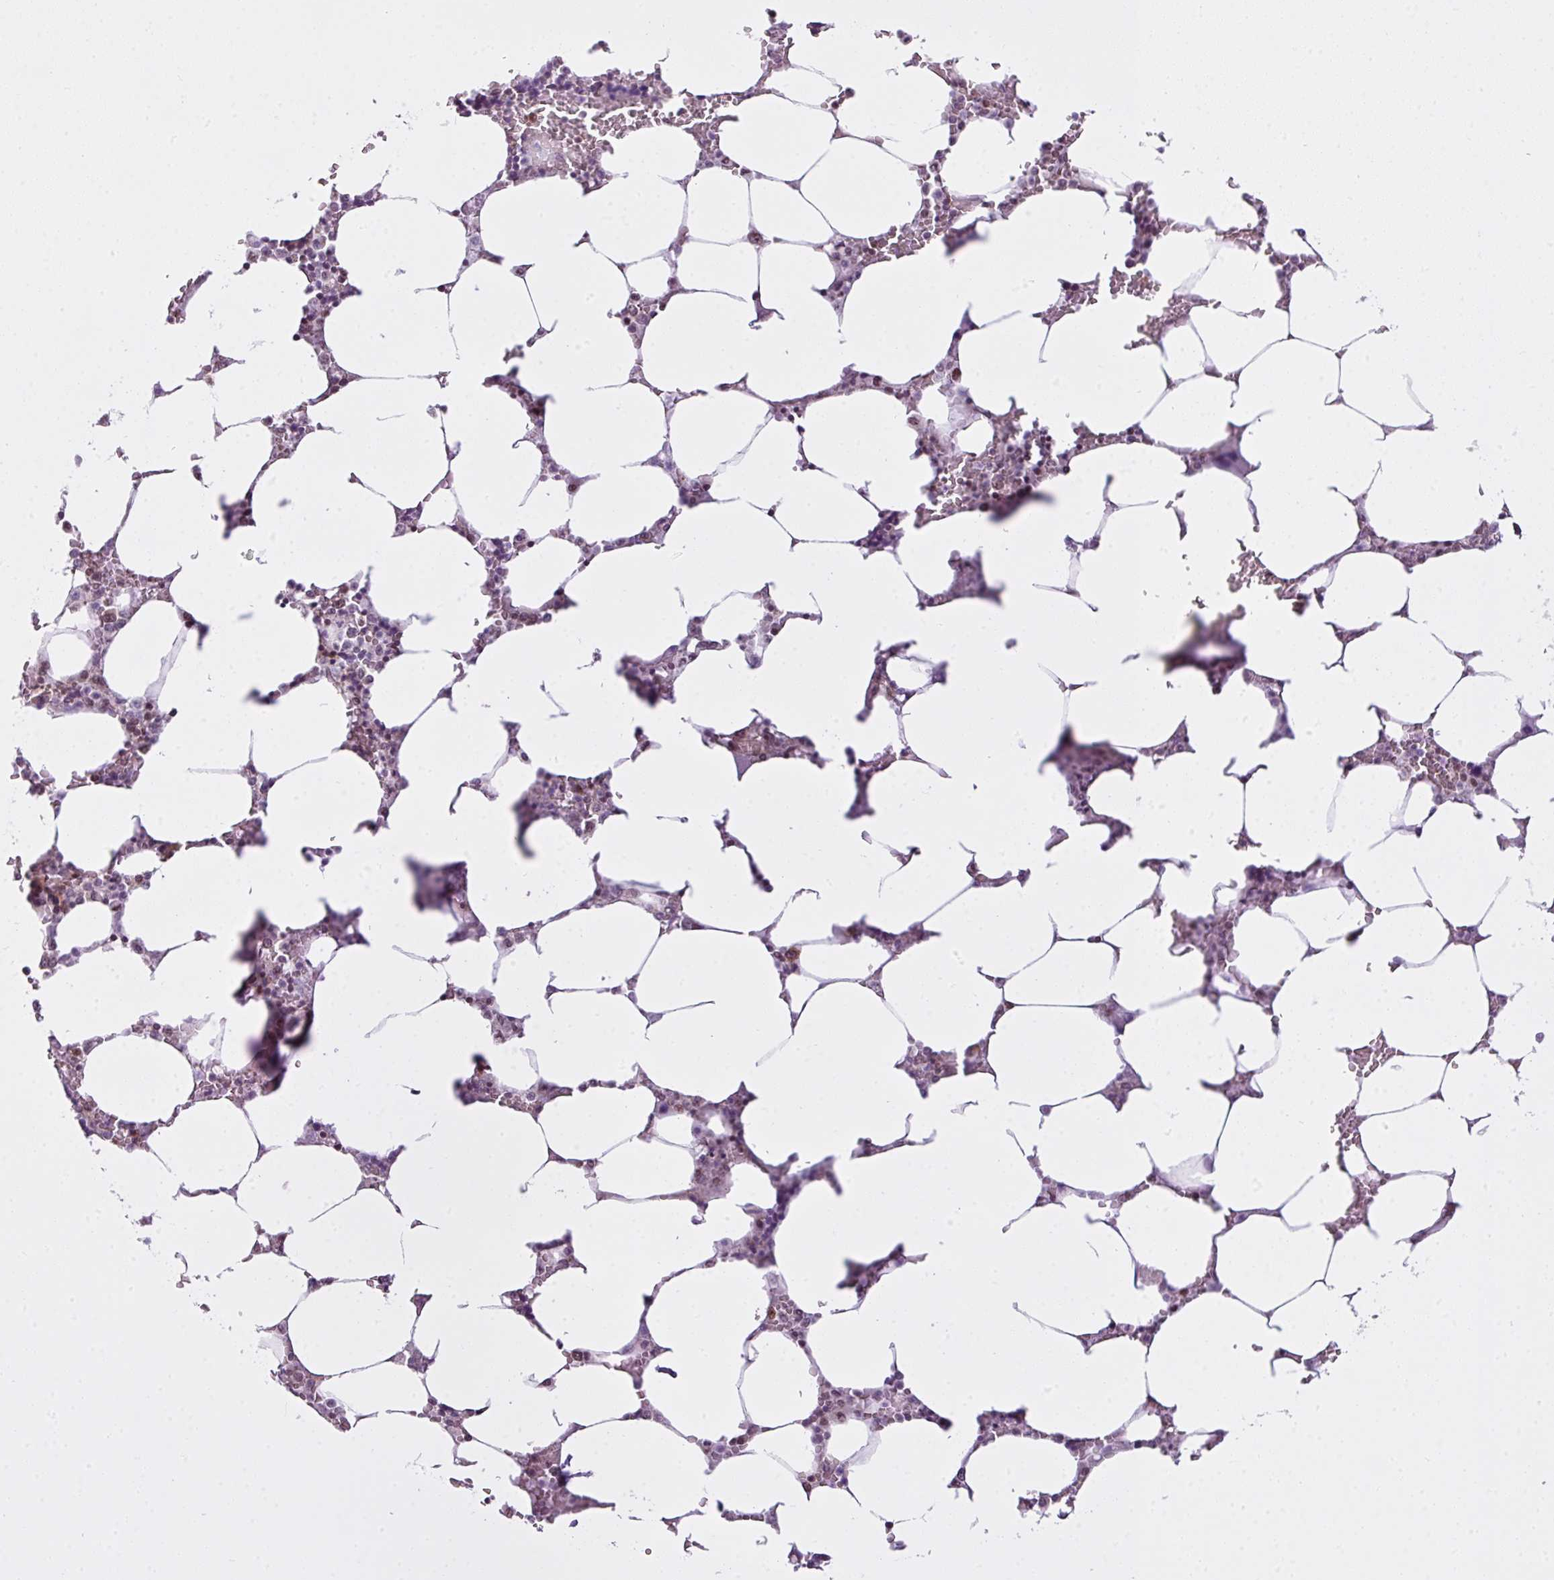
{"staining": {"intensity": "moderate", "quantity": "25%-75%", "location": "nuclear"}, "tissue": "bone marrow", "cell_type": "Hematopoietic cells", "image_type": "normal", "snomed": [{"axis": "morphology", "description": "Normal tissue, NOS"}, {"axis": "topography", "description": "Bone marrow"}], "caption": "High-power microscopy captured an IHC histopathology image of benign bone marrow, revealing moderate nuclear positivity in about 25%-75% of hematopoietic cells. The staining was performed using DAB to visualize the protein expression in brown, while the nuclei were stained in blue with hematoxylin (Magnification: 20x).", "gene": "ARL6IP4", "patient": {"sex": "male", "age": 64}}